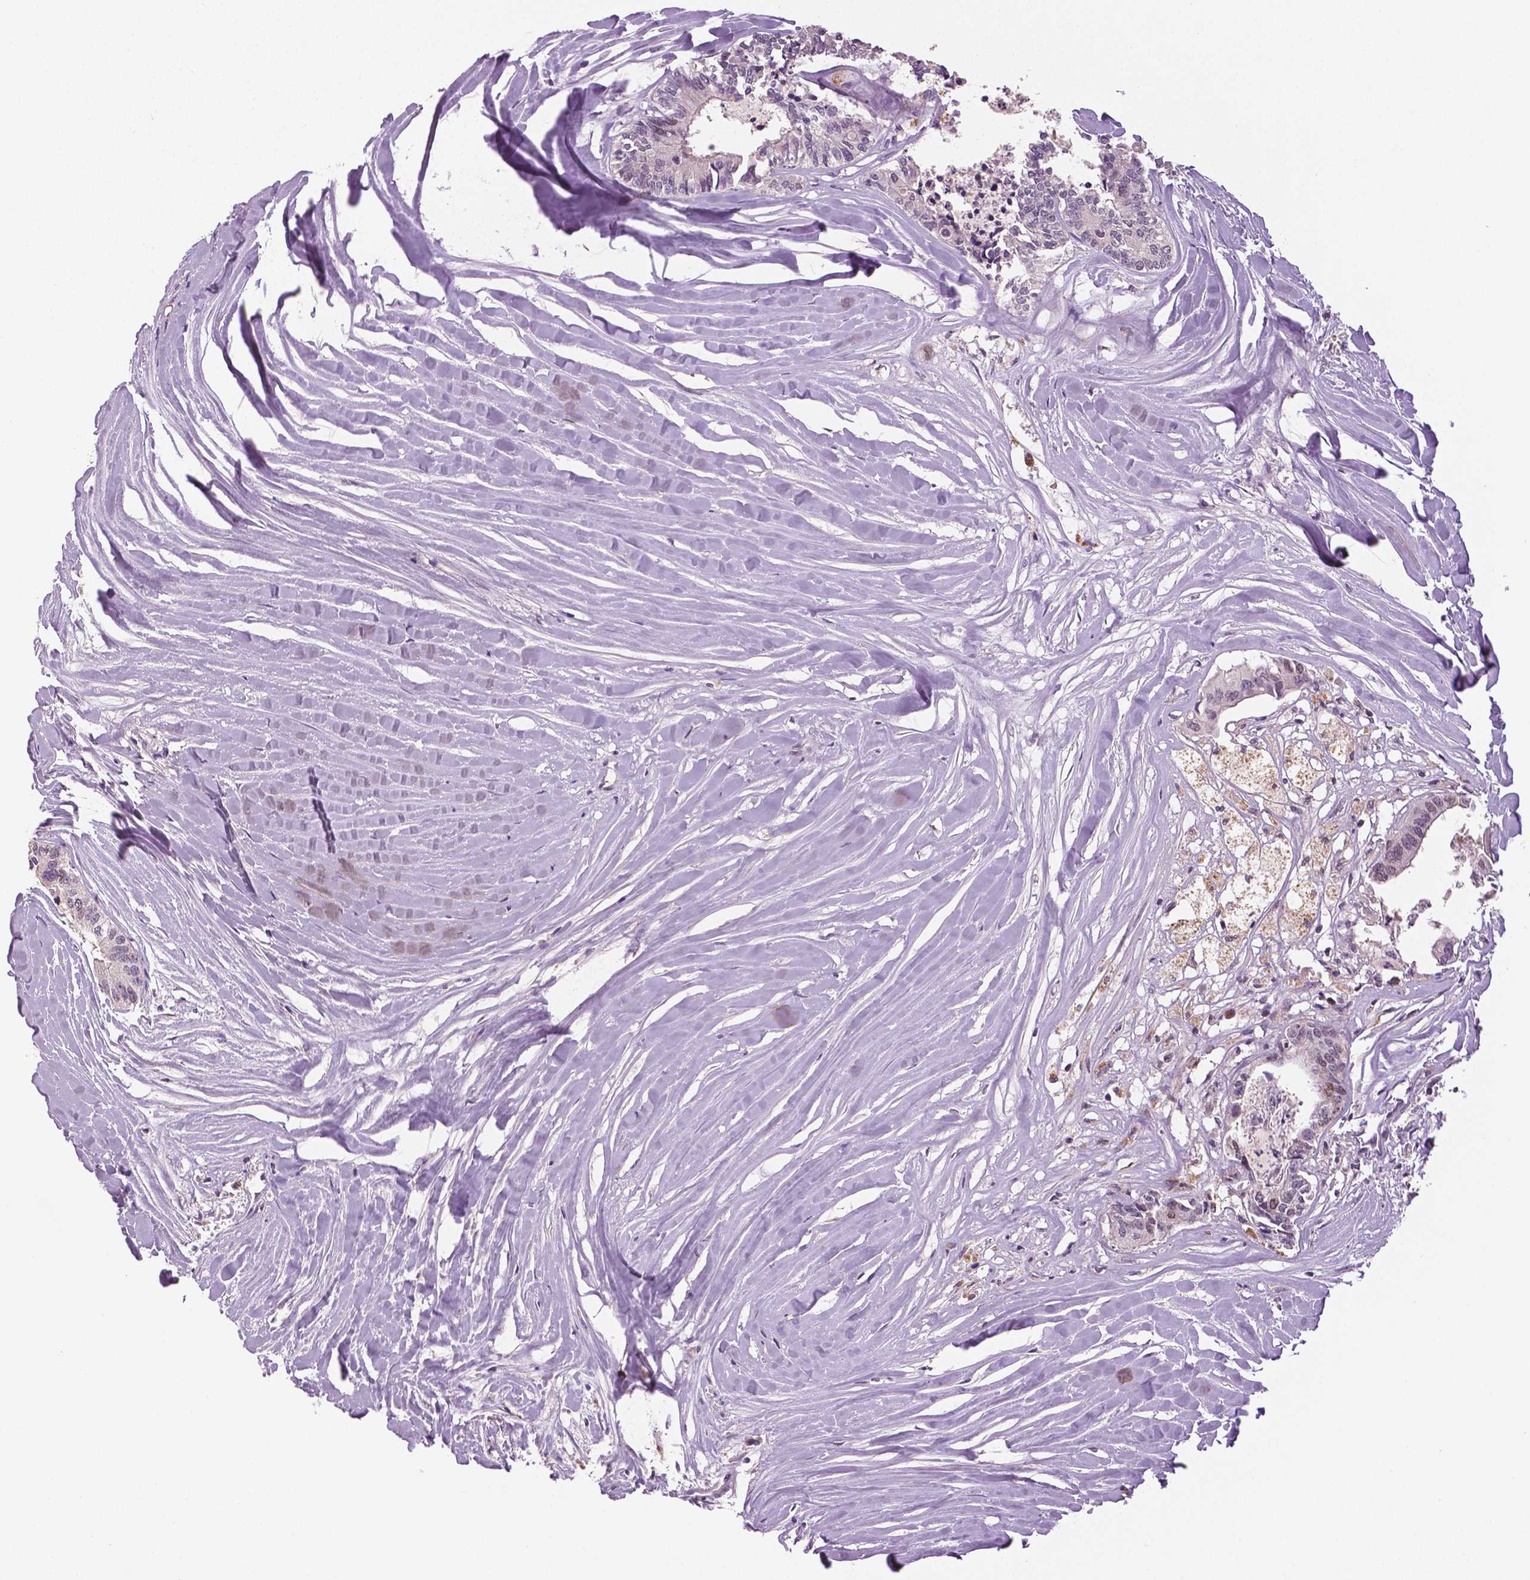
{"staining": {"intensity": "negative", "quantity": "none", "location": "none"}, "tissue": "colorectal cancer", "cell_type": "Tumor cells", "image_type": "cancer", "snomed": [{"axis": "morphology", "description": "Adenocarcinoma, NOS"}, {"axis": "topography", "description": "Colon"}, {"axis": "topography", "description": "Rectum"}], "caption": "Tumor cells show no significant expression in colorectal cancer (adenocarcinoma). (DAB (3,3'-diaminobenzidine) immunohistochemistry (IHC) with hematoxylin counter stain).", "gene": "MKI67", "patient": {"sex": "male", "age": 57}}